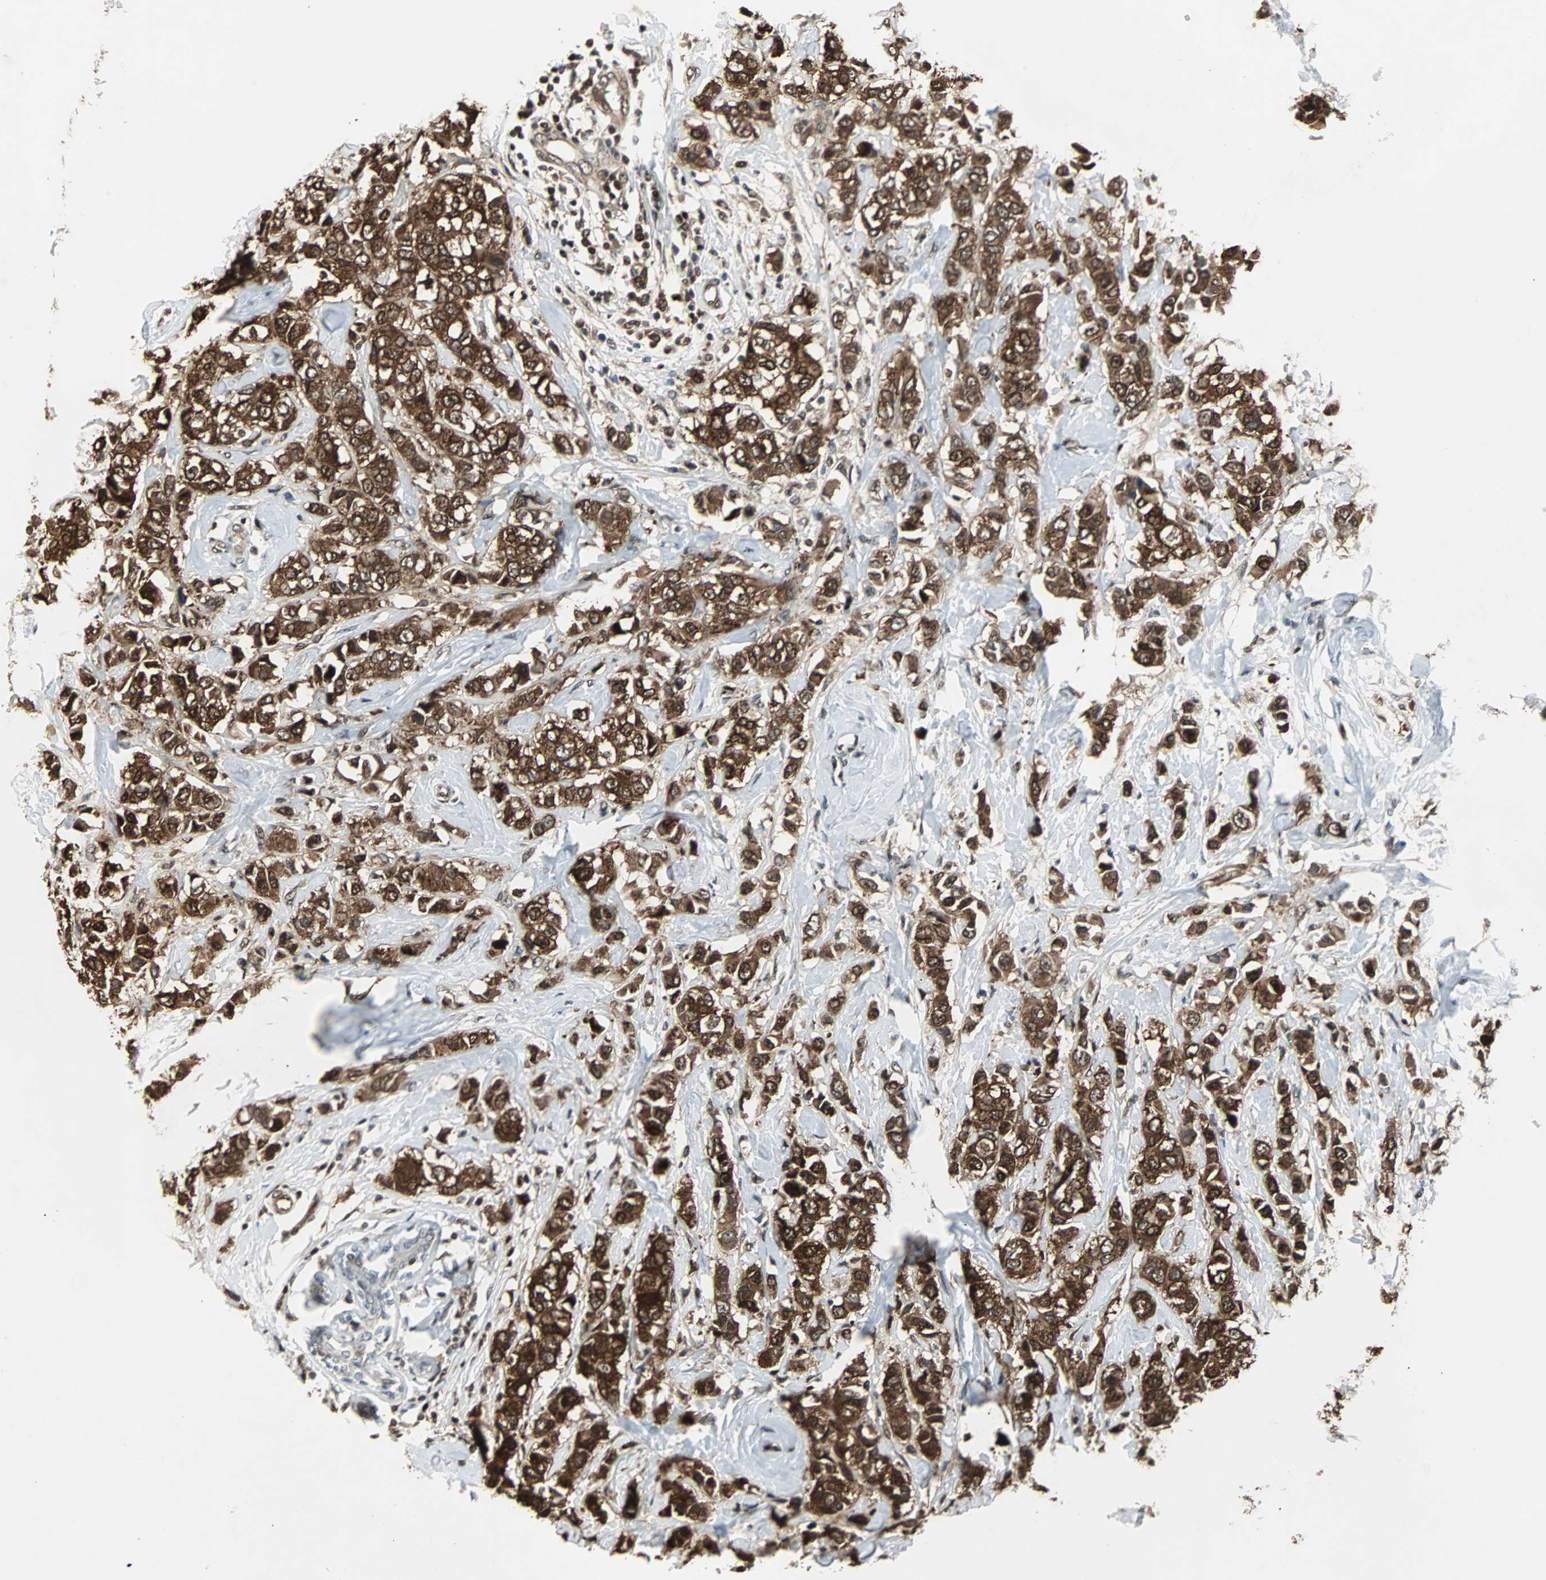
{"staining": {"intensity": "strong", "quantity": ">75%", "location": "cytoplasmic/membranous,nuclear"}, "tissue": "breast cancer", "cell_type": "Tumor cells", "image_type": "cancer", "snomed": [{"axis": "morphology", "description": "Duct carcinoma"}, {"axis": "topography", "description": "Breast"}], "caption": "Breast cancer (invasive ductal carcinoma) tissue displays strong cytoplasmic/membranous and nuclear expression in about >75% of tumor cells", "gene": "ACLY", "patient": {"sex": "female", "age": 50}}